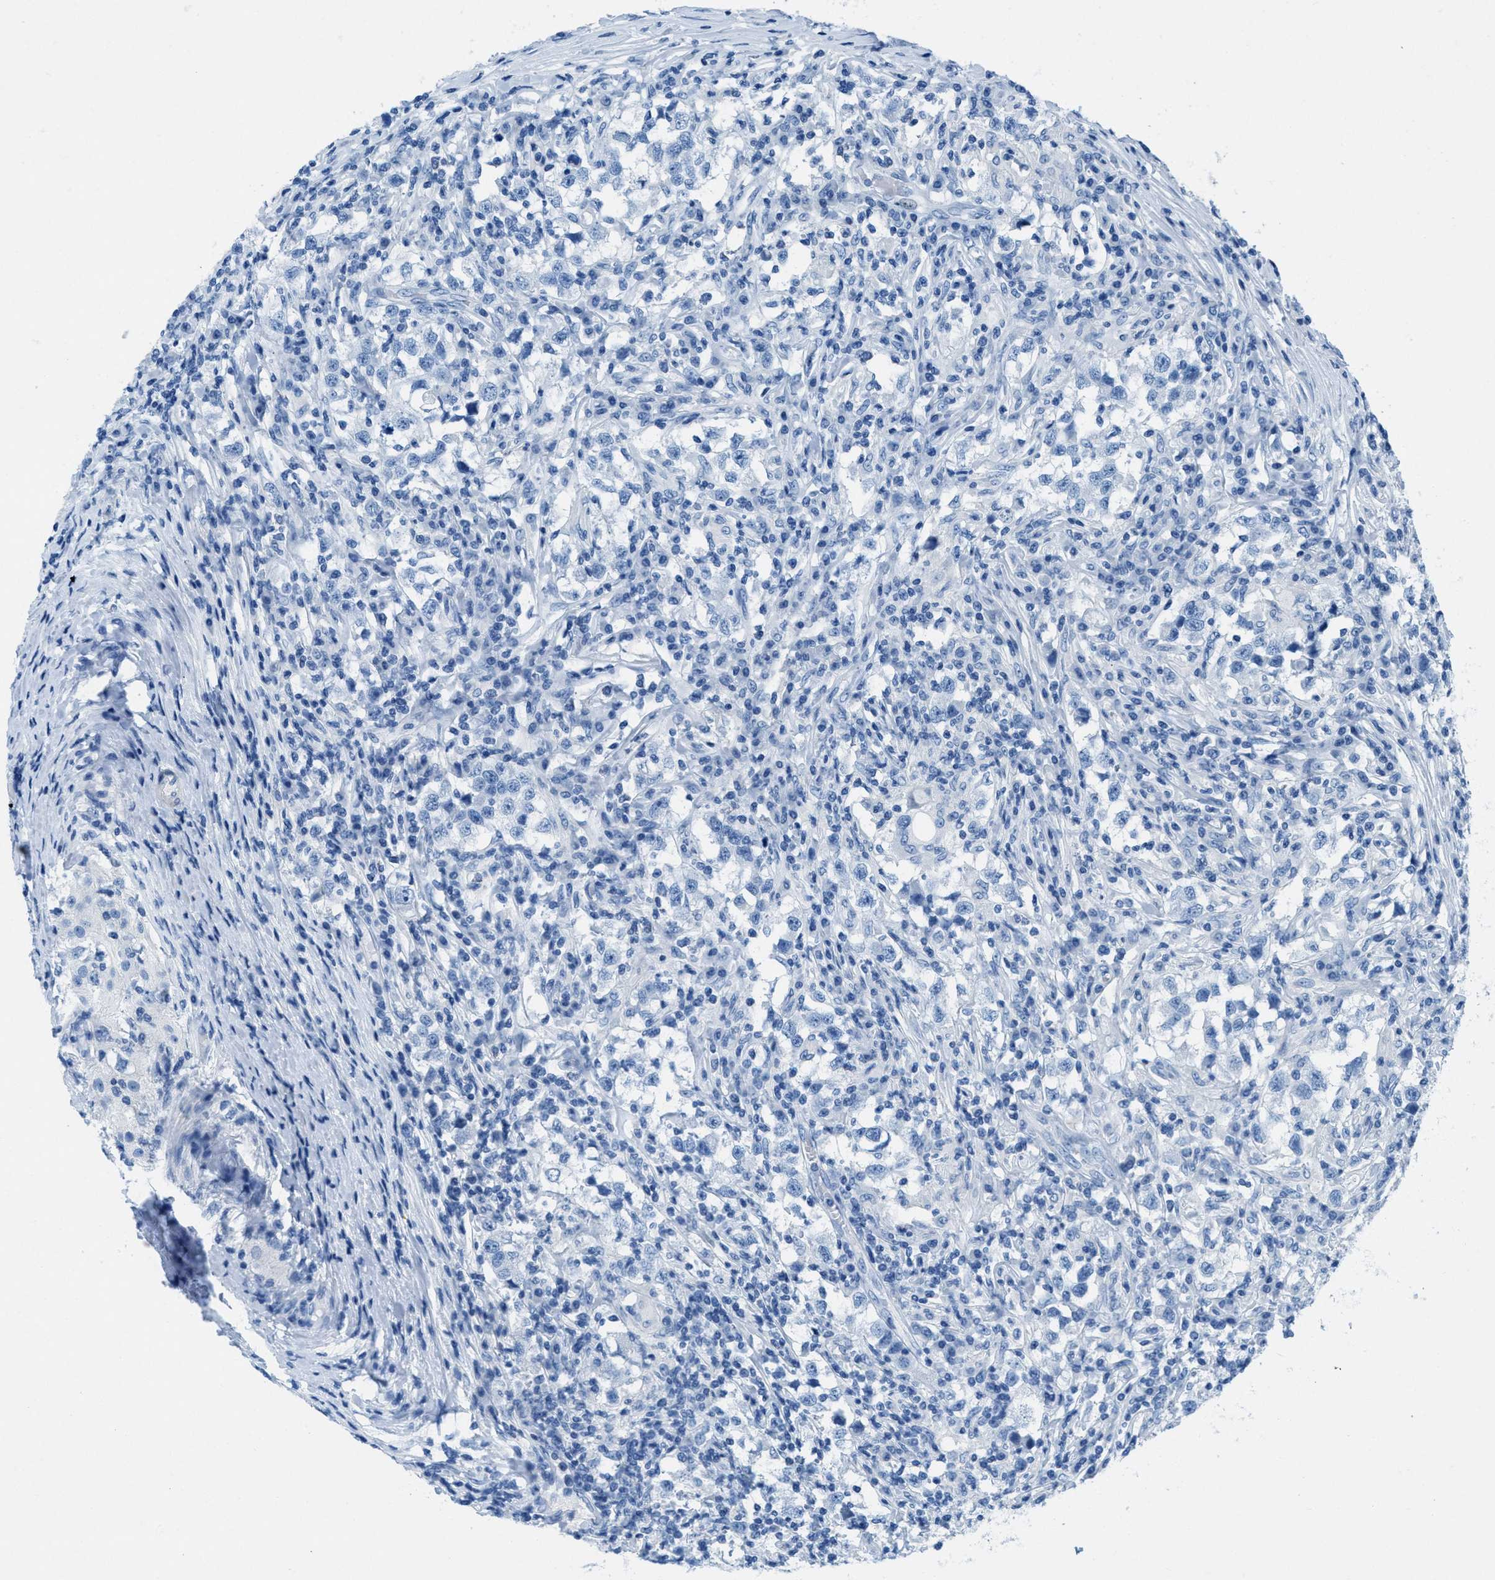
{"staining": {"intensity": "negative", "quantity": "none", "location": "none"}, "tissue": "testis cancer", "cell_type": "Tumor cells", "image_type": "cancer", "snomed": [{"axis": "morphology", "description": "Carcinoma, Embryonal, NOS"}, {"axis": "topography", "description": "Testis"}], "caption": "DAB (3,3'-diaminobenzidine) immunohistochemical staining of testis cancer (embryonal carcinoma) shows no significant staining in tumor cells. (Stains: DAB (3,3'-diaminobenzidine) immunohistochemistry (IHC) with hematoxylin counter stain, Microscopy: brightfield microscopy at high magnification).", "gene": "GALNT17", "patient": {"sex": "male", "age": 21}}